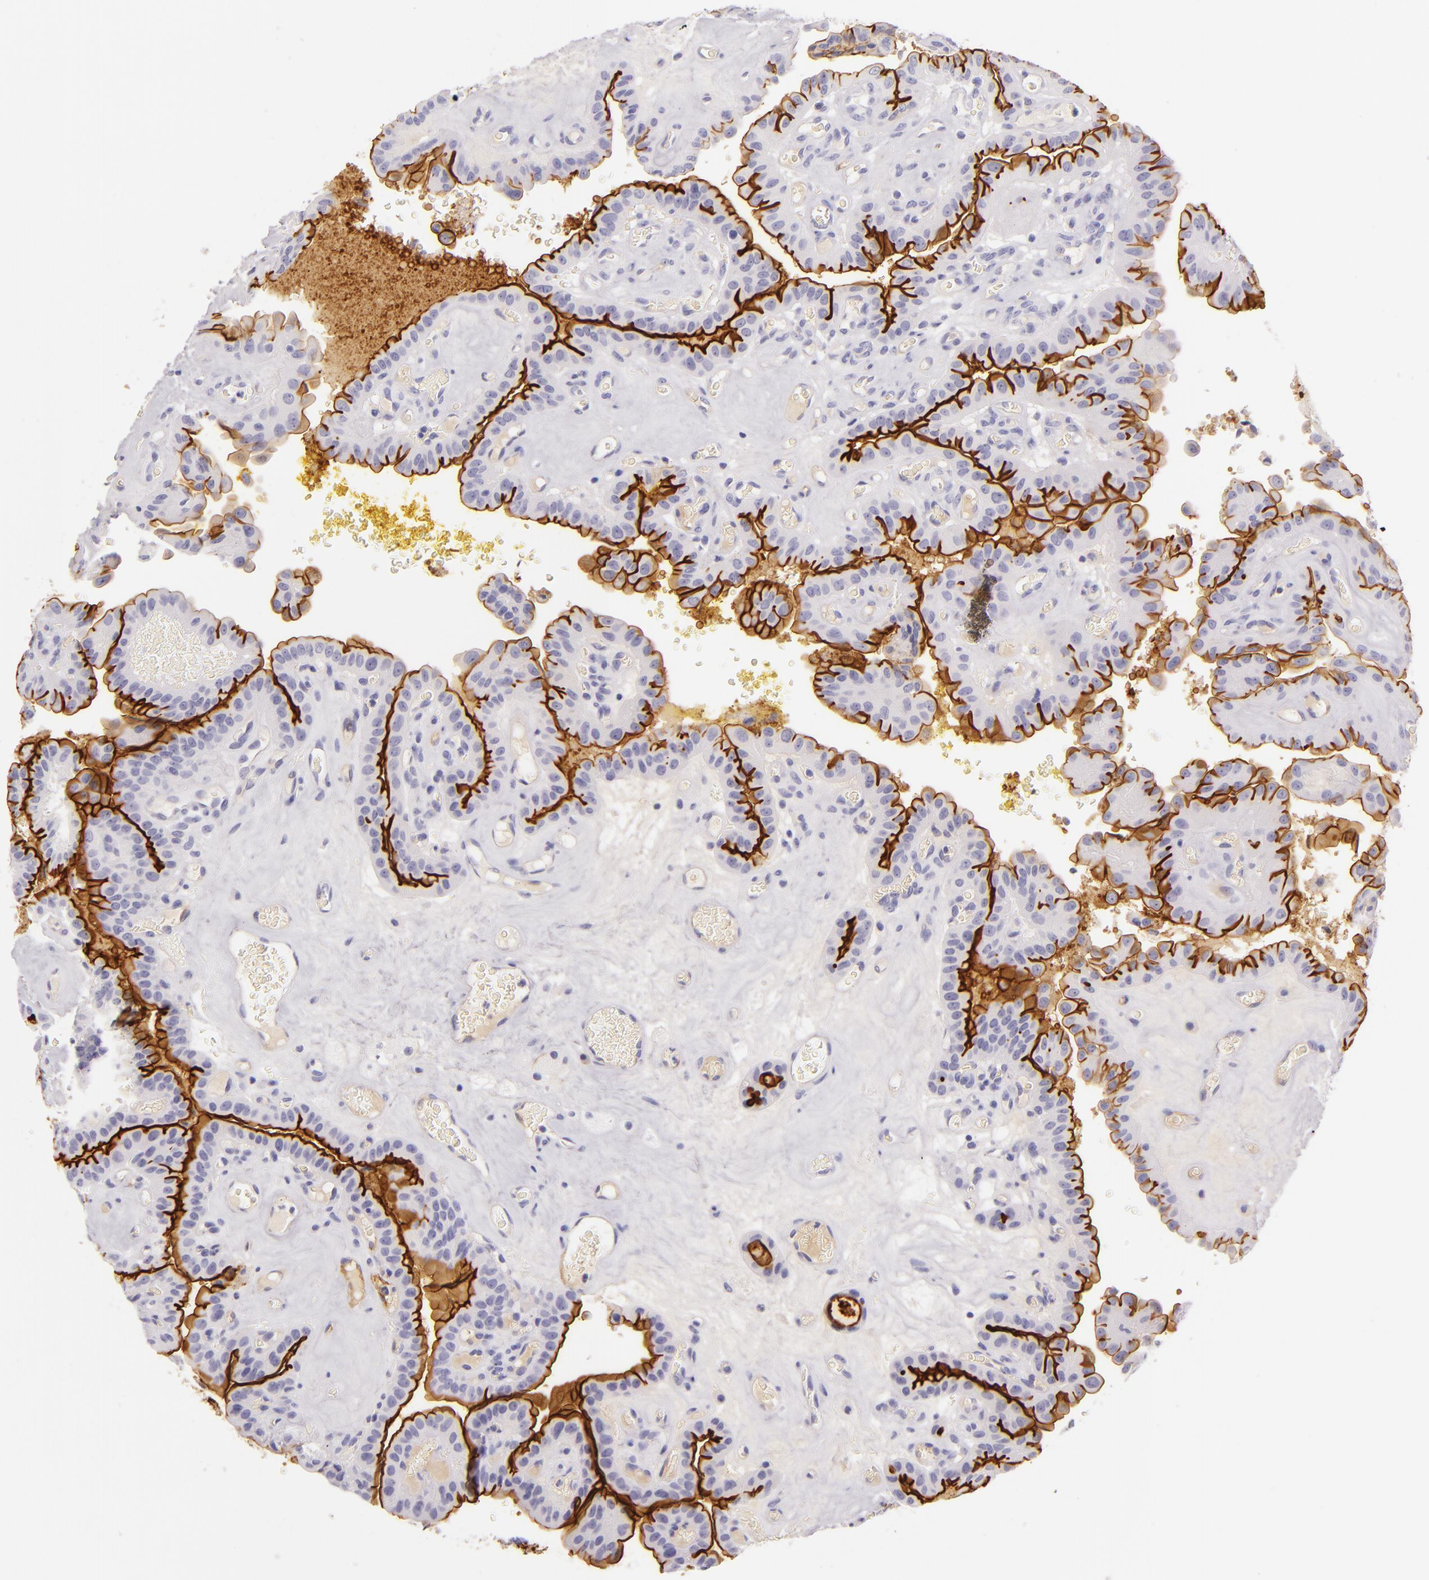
{"staining": {"intensity": "negative", "quantity": "none", "location": "none"}, "tissue": "thyroid cancer", "cell_type": "Tumor cells", "image_type": "cancer", "snomed": [{"axis": "morphology", "description": "Papillary adenocarcinoma, NOS"}, {"axis": "topography", "description": "Thyroid gland"}], "caption": "This is an immunohistochemistry (IHC) photomicrograph of human papillary adenocarcinoma (thyroid). There is no expression in tumor cells.", "gene": "ICAM1", "patient": {"sex": "male", "age": 87}}